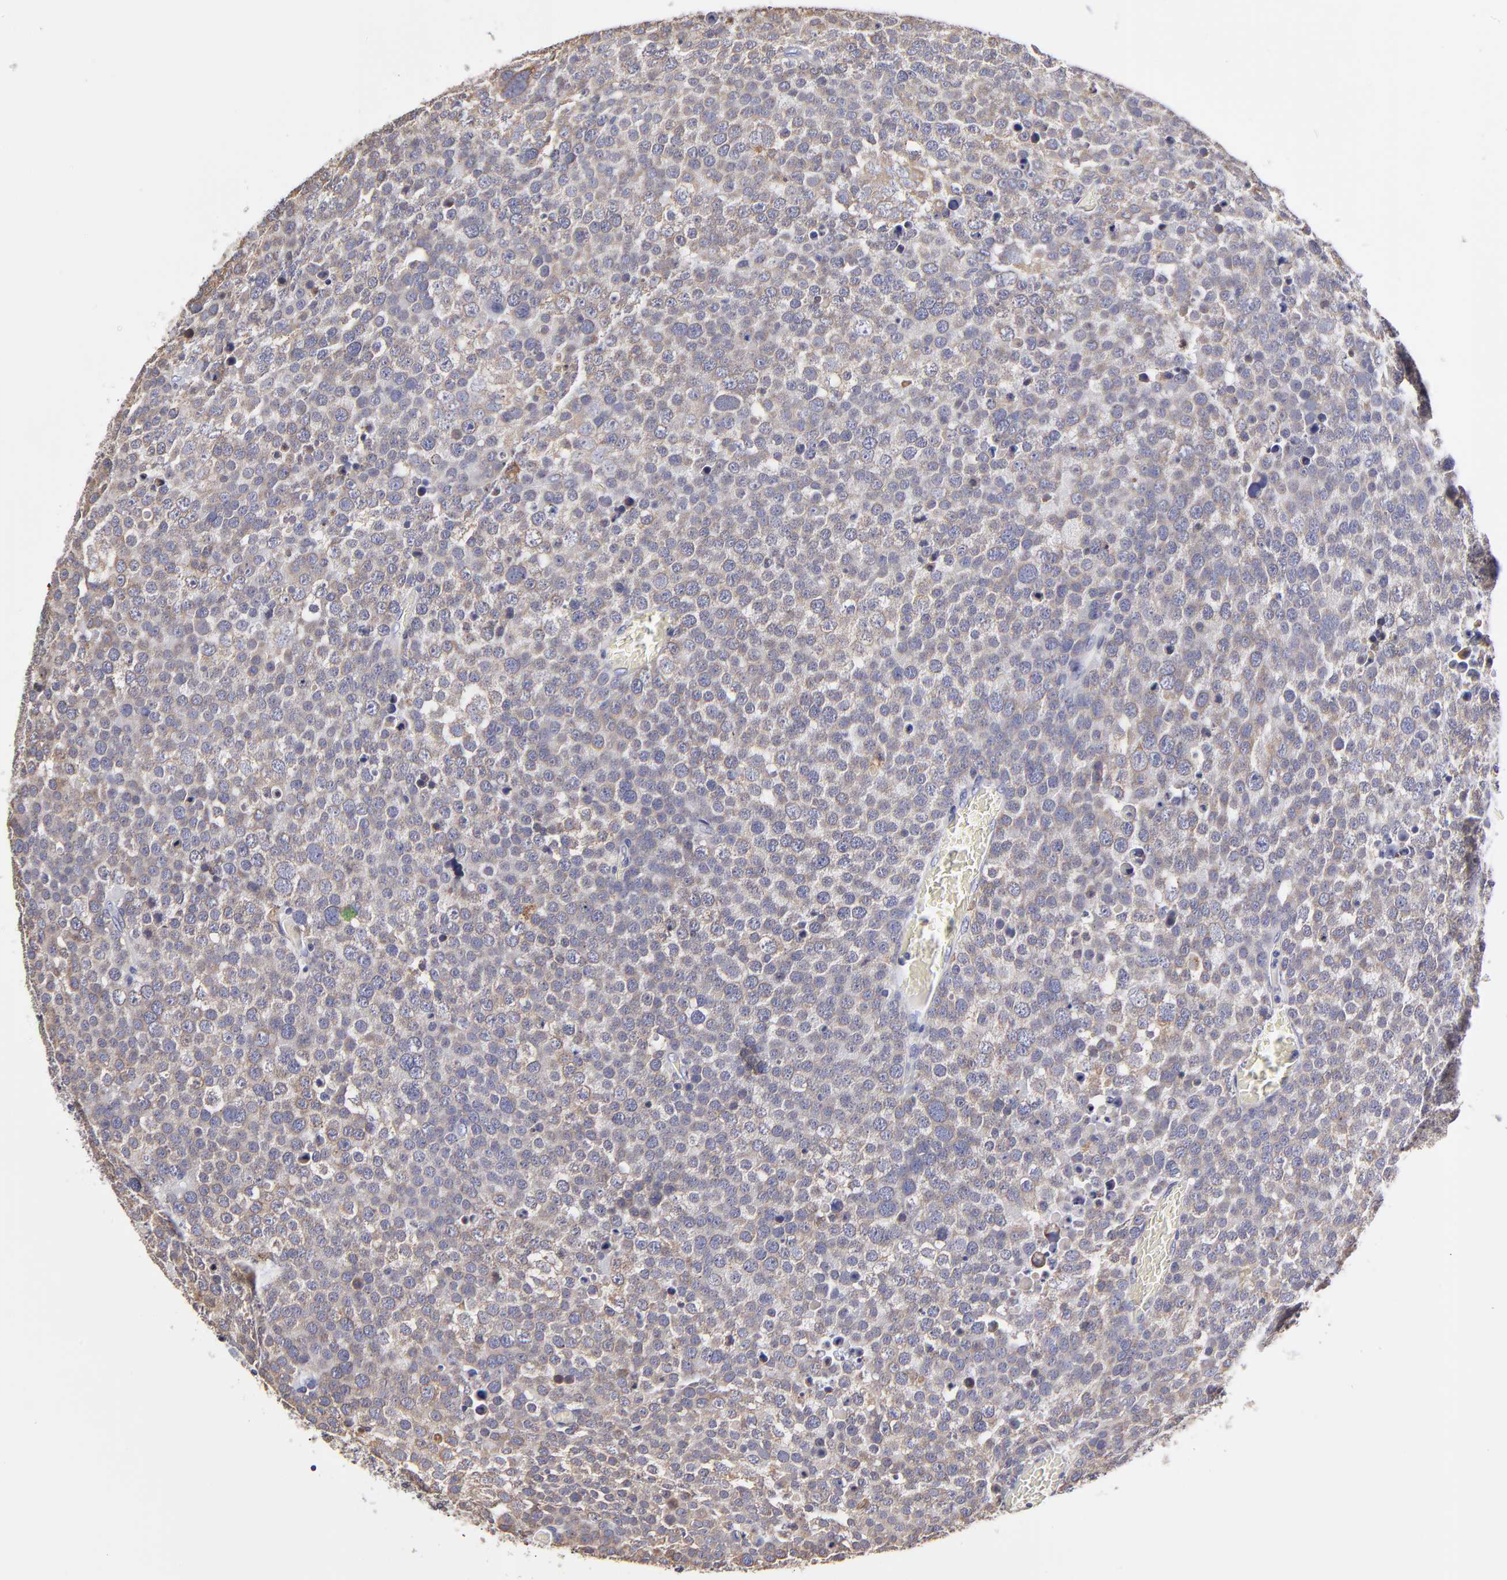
{"staining": {"intensity": "weak", "quantity": "25%-75%", "location": "cytoplasmic/membranous"}, "tissue": "testis cancer", "cell_type": "Tumor cells", "image_type": "cancer", "snomed": [{"axis": "morphology", "description": "Seminoma, NOS"}, {"axis": "topography", "description": "Testis"}], "caption": "Testis cancer (seminoma) stained with a brown dye demonstrates weak cytoplasmic/membranous positive positivity in approximately 25%-75% of tumor cells.", "gene": "GCSAM", "patient": {"sex": "male", "age": 71}}